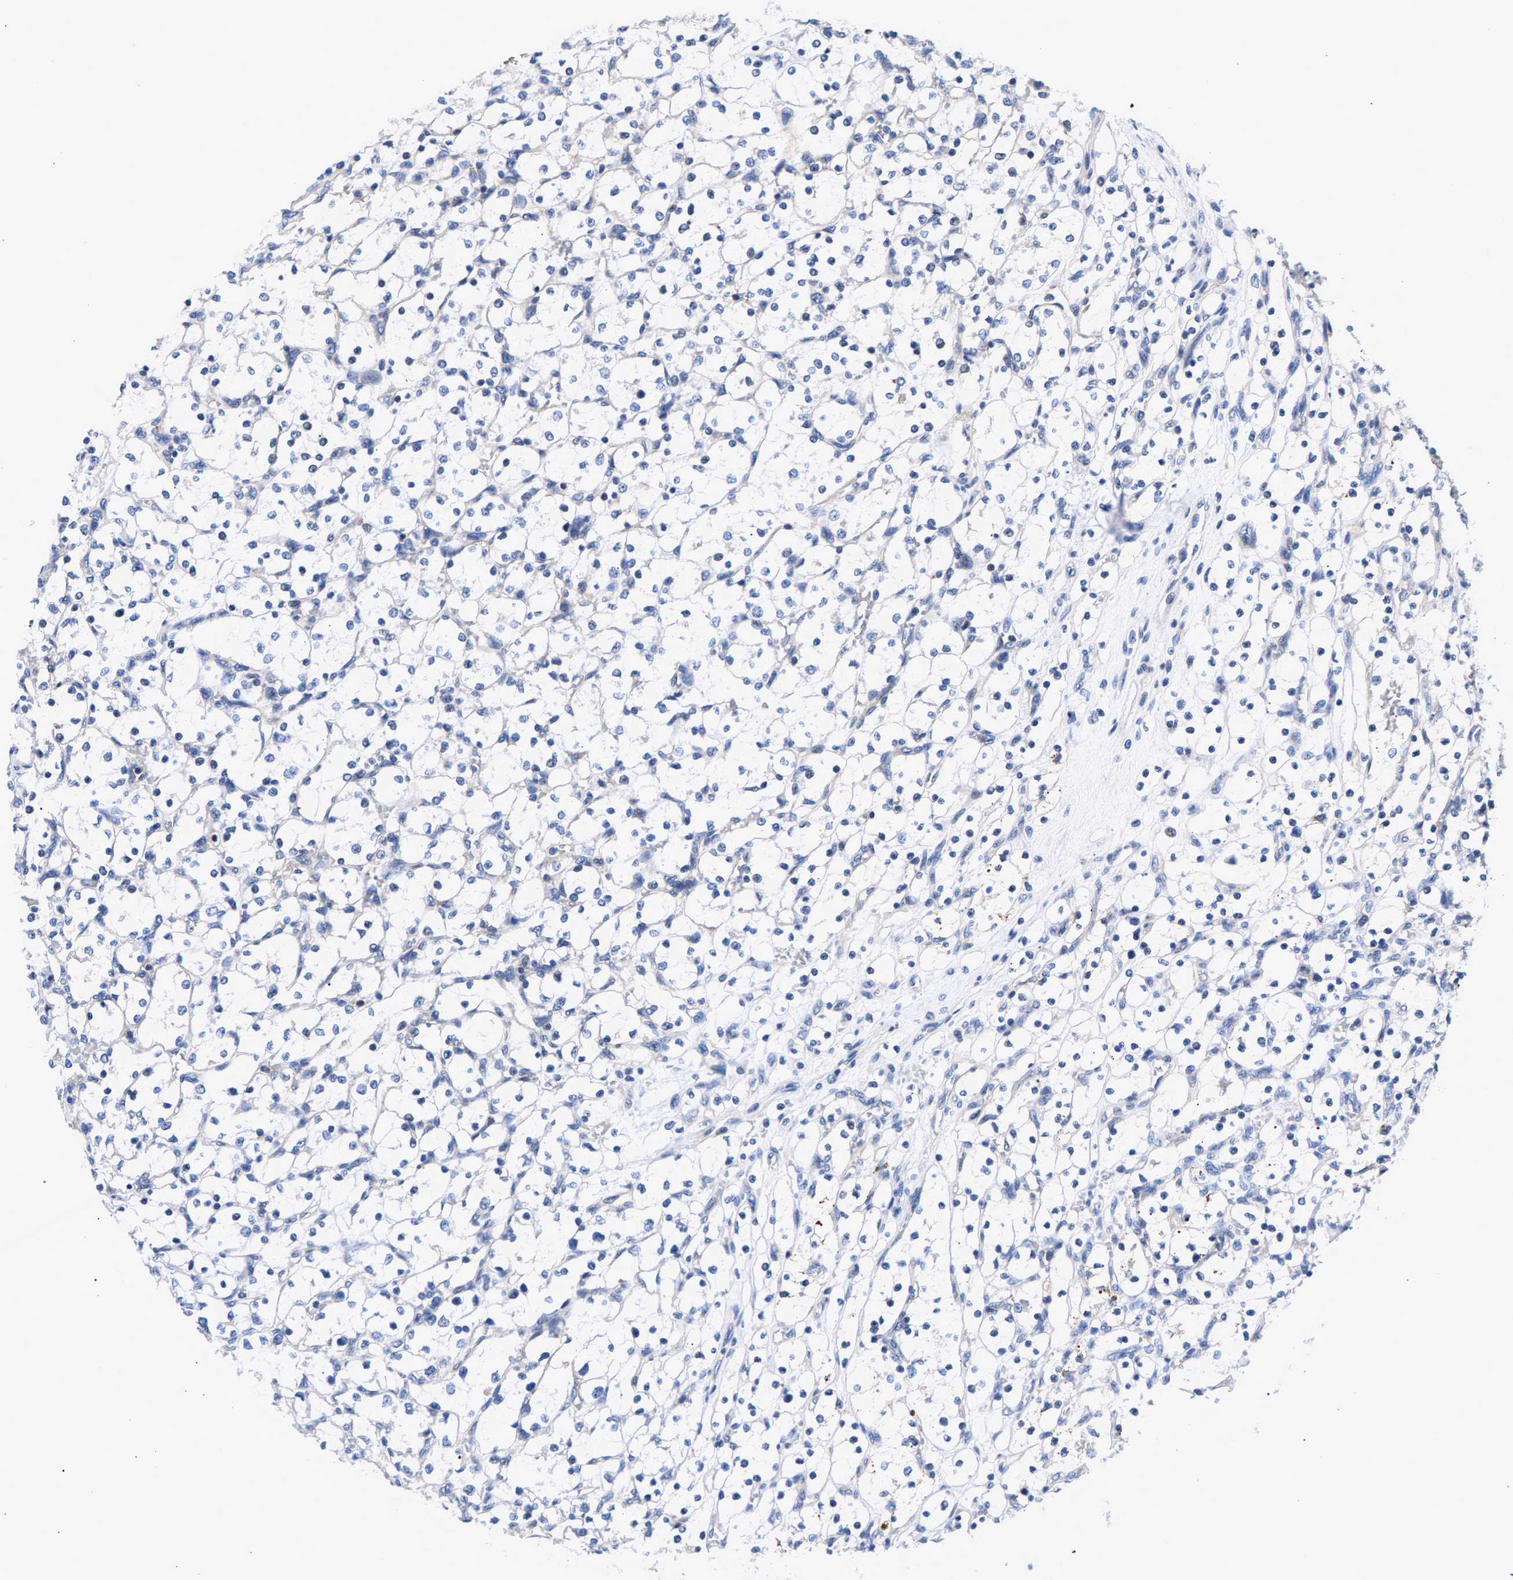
{"staining": {"intensity": "negative", "quantity": "none", "location": "none"}, "tissue": "renal cancer", "cell_type": "Tumor cells", "image_type": "cancer", "snomed": [{"axis": "morphology", "description": "Adenocarcinoma, NOS"}, {"axis": "topography", "description": "Kidney"}], "caption": "The micrograph shows no staining of tumor cells in renal cancer (adenocarcinoma). (Stains: DAB (3,3'-diaminobenzidine) IHC with hematoxylin counter stain, Microscopy: brightfield microscopy at high magnification).", "gene": "P2RY4", "patient": {"sex": "female", "age": 69}}